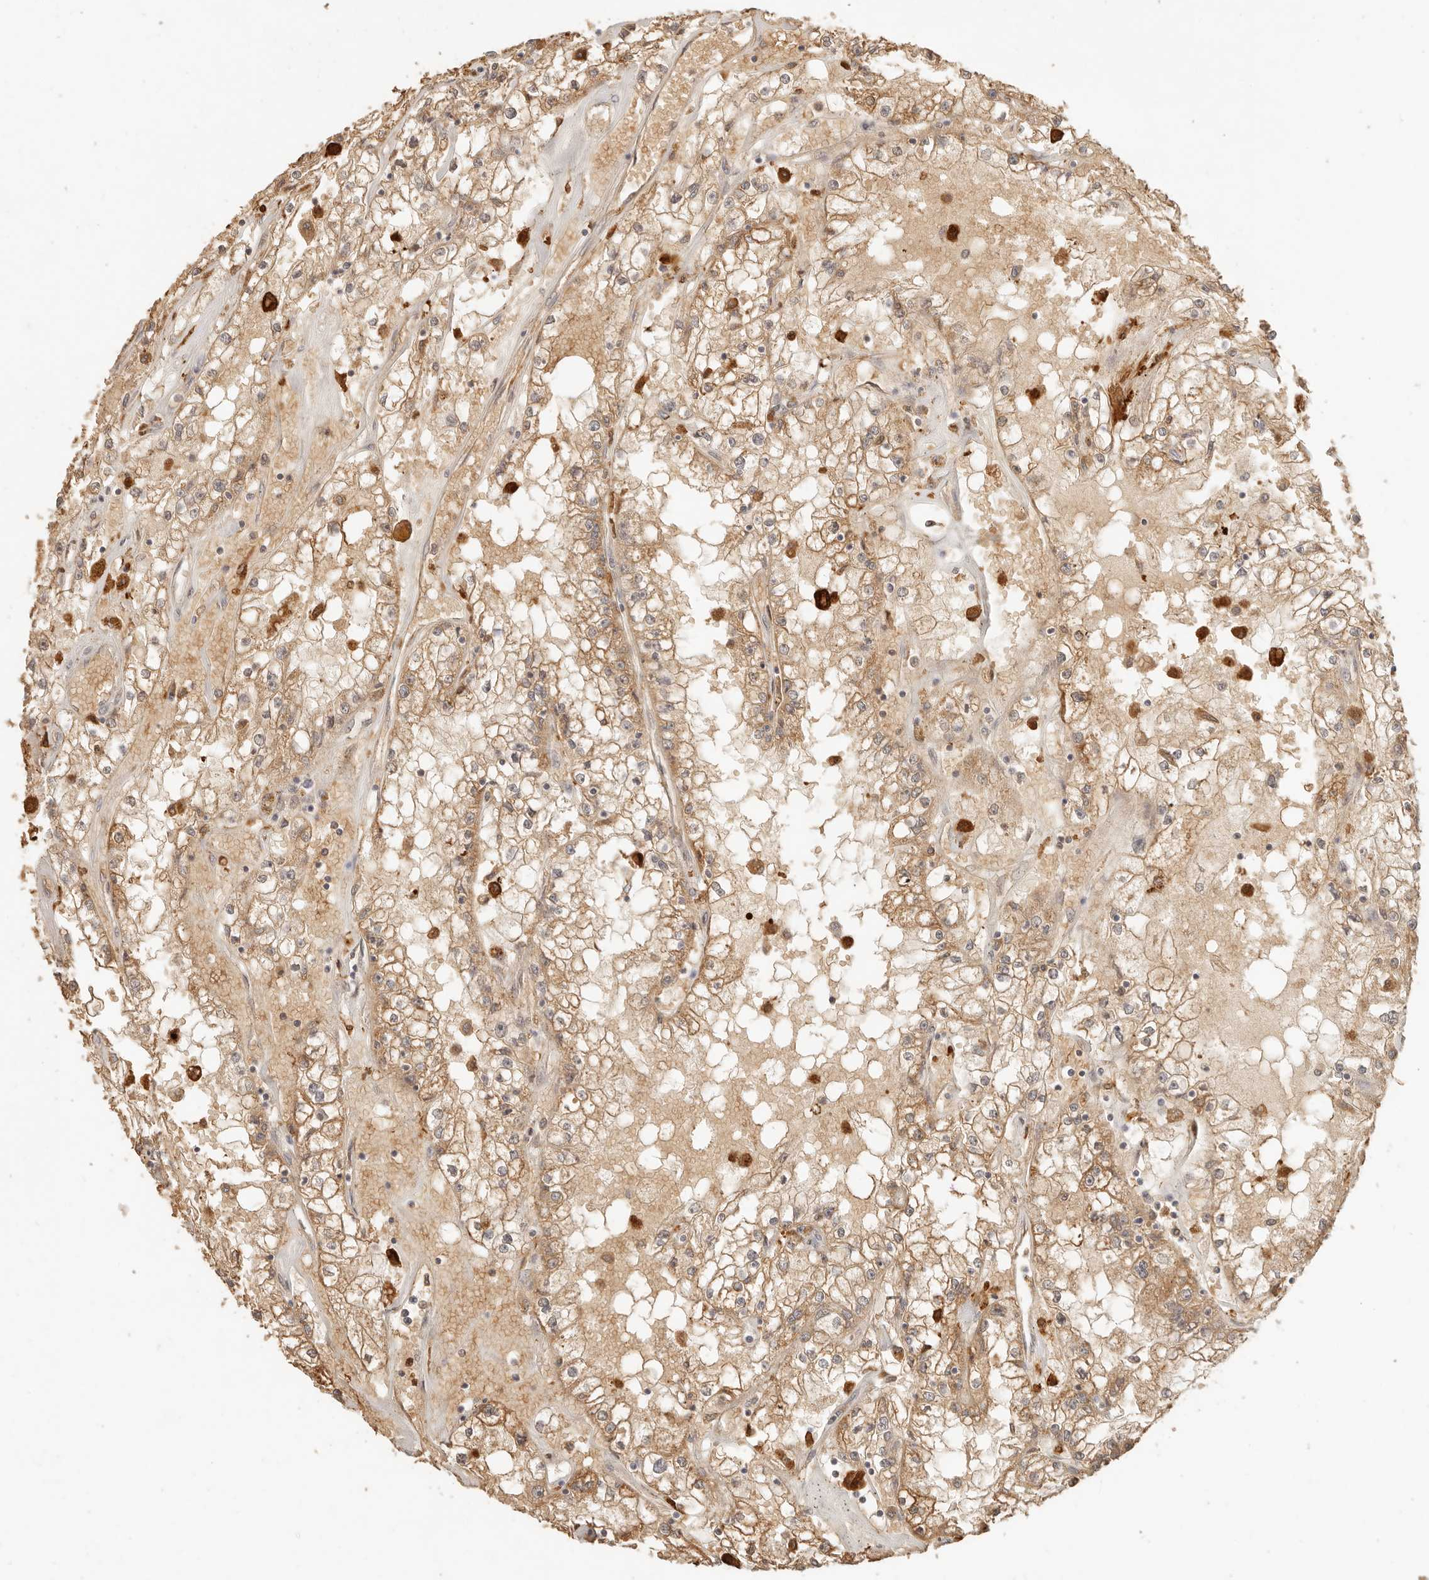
{"staining": {"intensity": "weak", "quantity": ">75%", "location": "cytoplasmic/membranous"}, "tissue": "renal cancer", "cell_type": "Tumor cells", "image_type": "cancer", "snomed": [{"axis": "morphology", "description": "Adenocarcinoma, NOS"}, {"axis": "topography", "description": "Kidney"}], "caption": "Immunohistochemical staining of adenocarcinoma (renal) reveals weak cytoplasmic/membranous protein expression in approximately >75% of tumor cells. The staining was performed using DAB to visualize the protein expression in brown, while the nuclei were stained in blue with hematoxylin (Magnification: 20x).", "gene": "INTS11", "patient": {"sex": "male", "age": 56}}